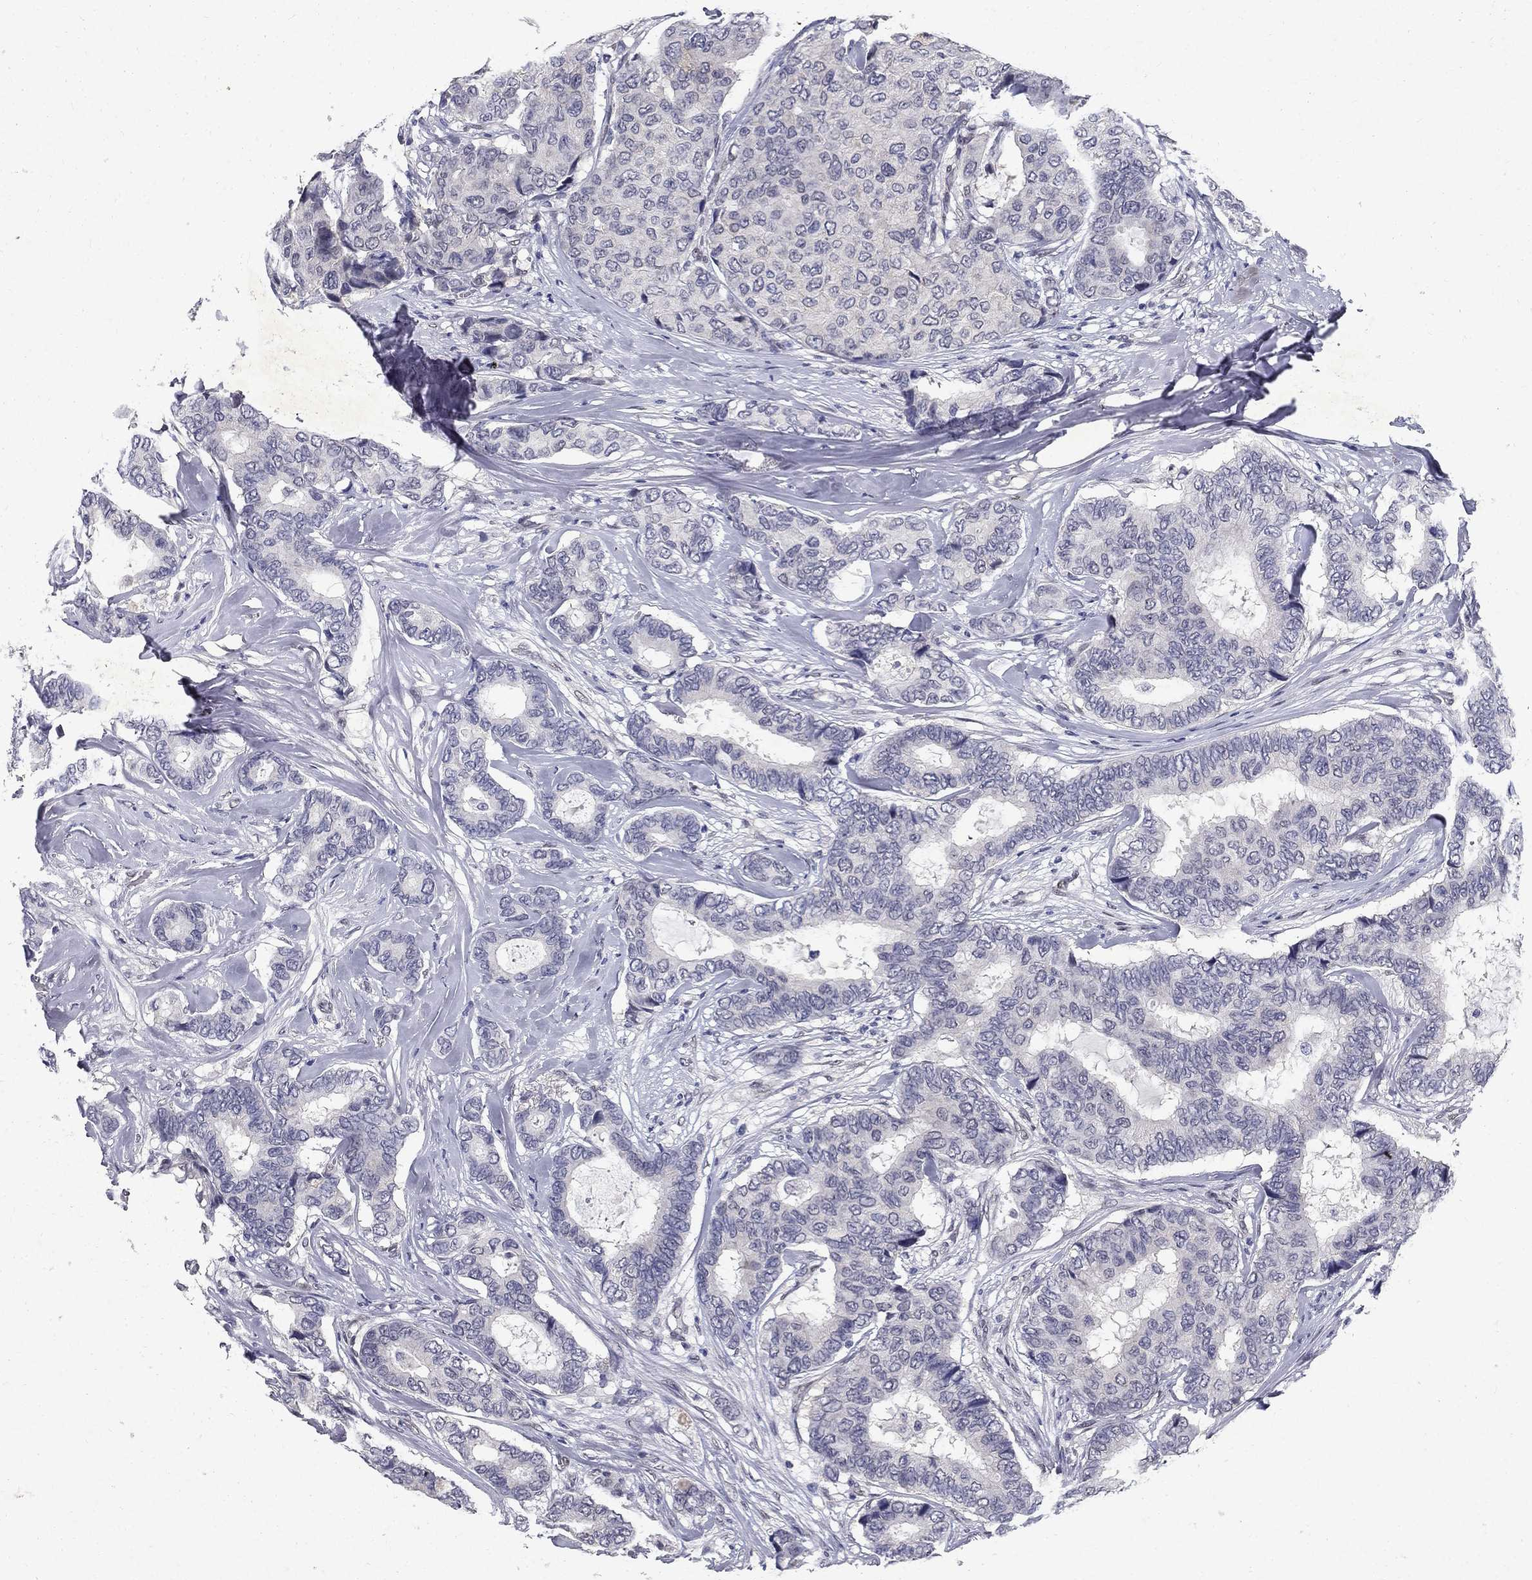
{"staining": {"intensity": "negative", "quantity": "none", "location": "none"}, "tissue": "breast cancer", "cell_type": "Tumor cells", "image_type": "cancer", "snomed": [{"axis": "morphology", "description": "Duct carcinoma"}, {"axis": "topography", "description": "Breast"}], "caption": "This histopathology image is of breast cancer stained with immunohistochemistry (IHC) to label a protein in brown with the nuclei are counter-stained blue. There is no staining in tumor cells. Brightfield microscopy of IHC stained with DAB (brown) and hematoxylin (blue), captured at high magnification.", "gene": "RBFOX1", "patient": {"sex": "female", "age": 75}}